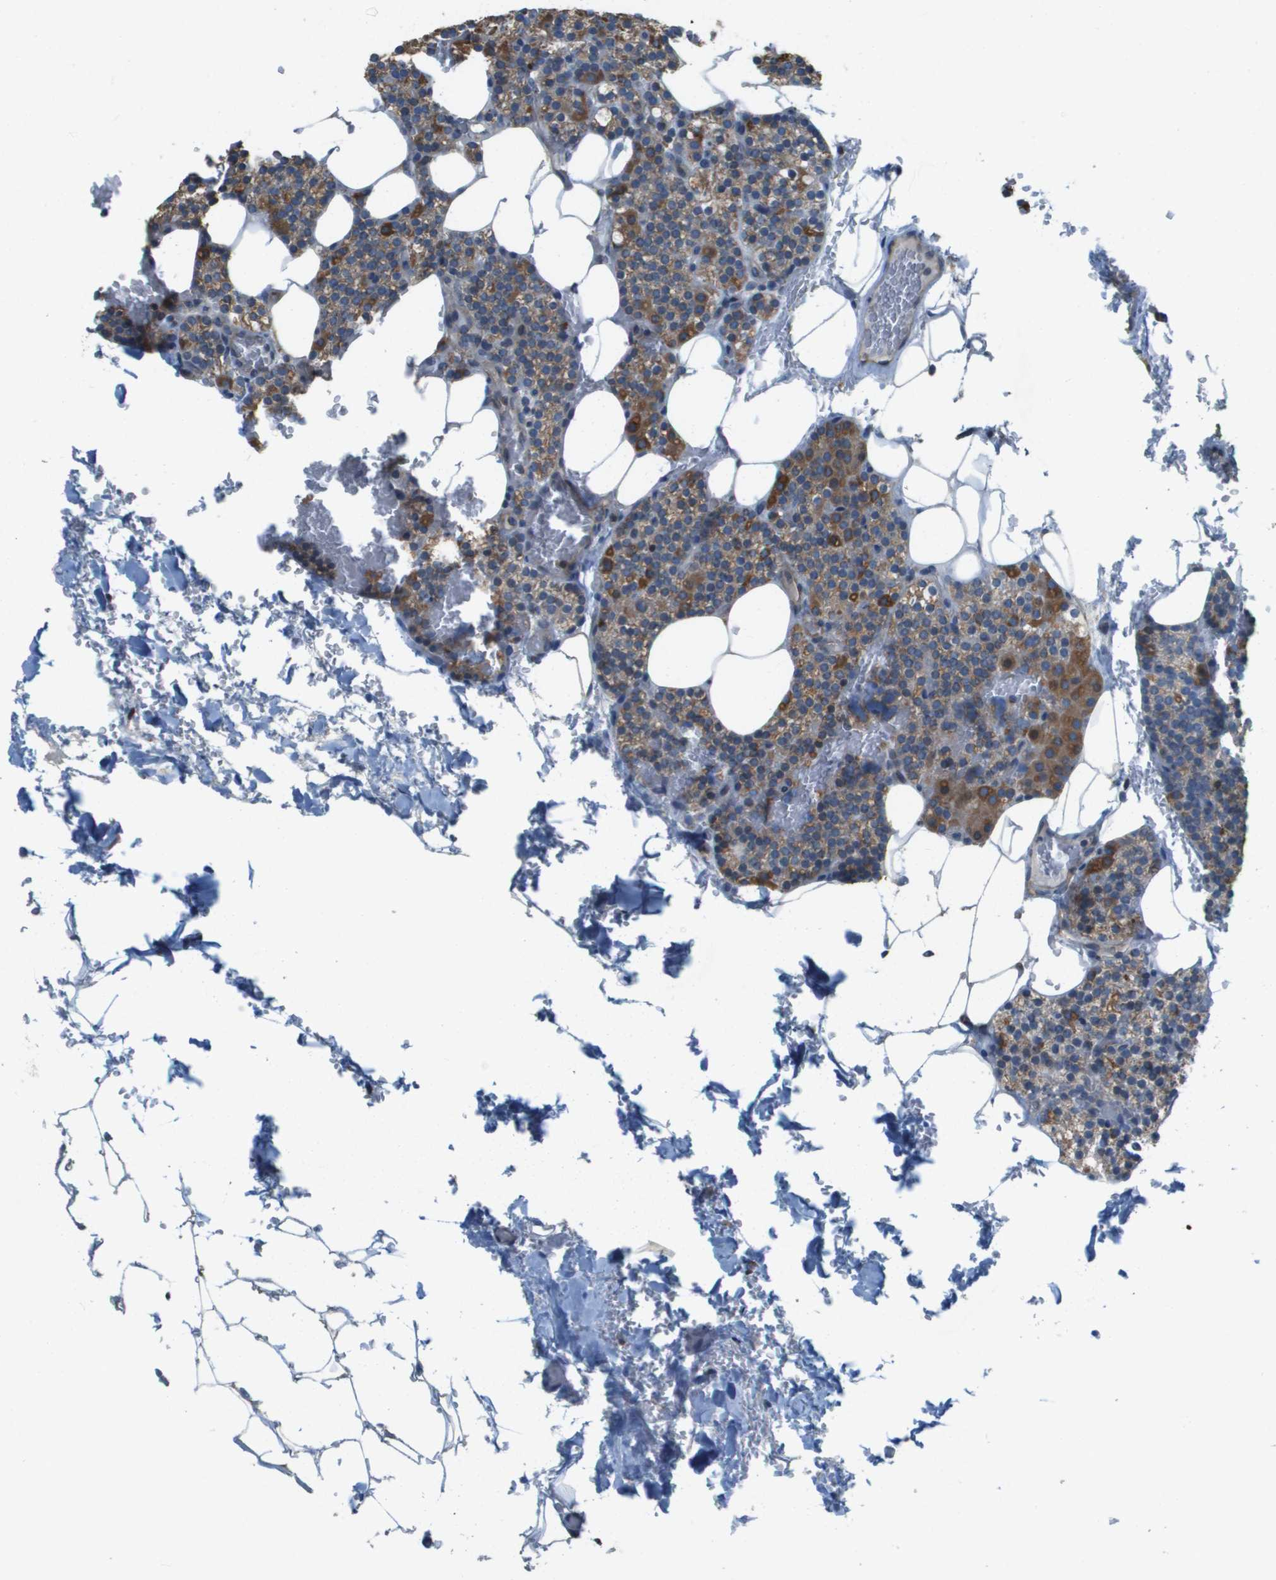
{"staining": {"intensity": "moderate", "quantity": ">75%", "location": "cytoplasmic/membranous"}, "tissue": "parathyroid gland", "cell_type": "Glandular cells", "image_type": "normal", "snomed": [{"axis": "morphology", "description": "Normal tissue, NOS"}, {"axis": "morphology", "description": "Inflammation chronic"}, {"axis": "morphology", "description": "Goiter, colloid"}, {"axis": "topography", "description": "Thyroid gland"}, {"axis": "topography", "description": "Parathyroid gland"}], "caption": "Immunohistochemical staining of unremarkable human parathyroid gland reveals >75% levels of moderate cytoplasmic/membranous protein positivity in about >75% of glandular cells. The protein of interest is shown in brown color, while the nuclei are stained blue.", "gene": "NRK", "patient": {"sex": "male", "age": 65}}